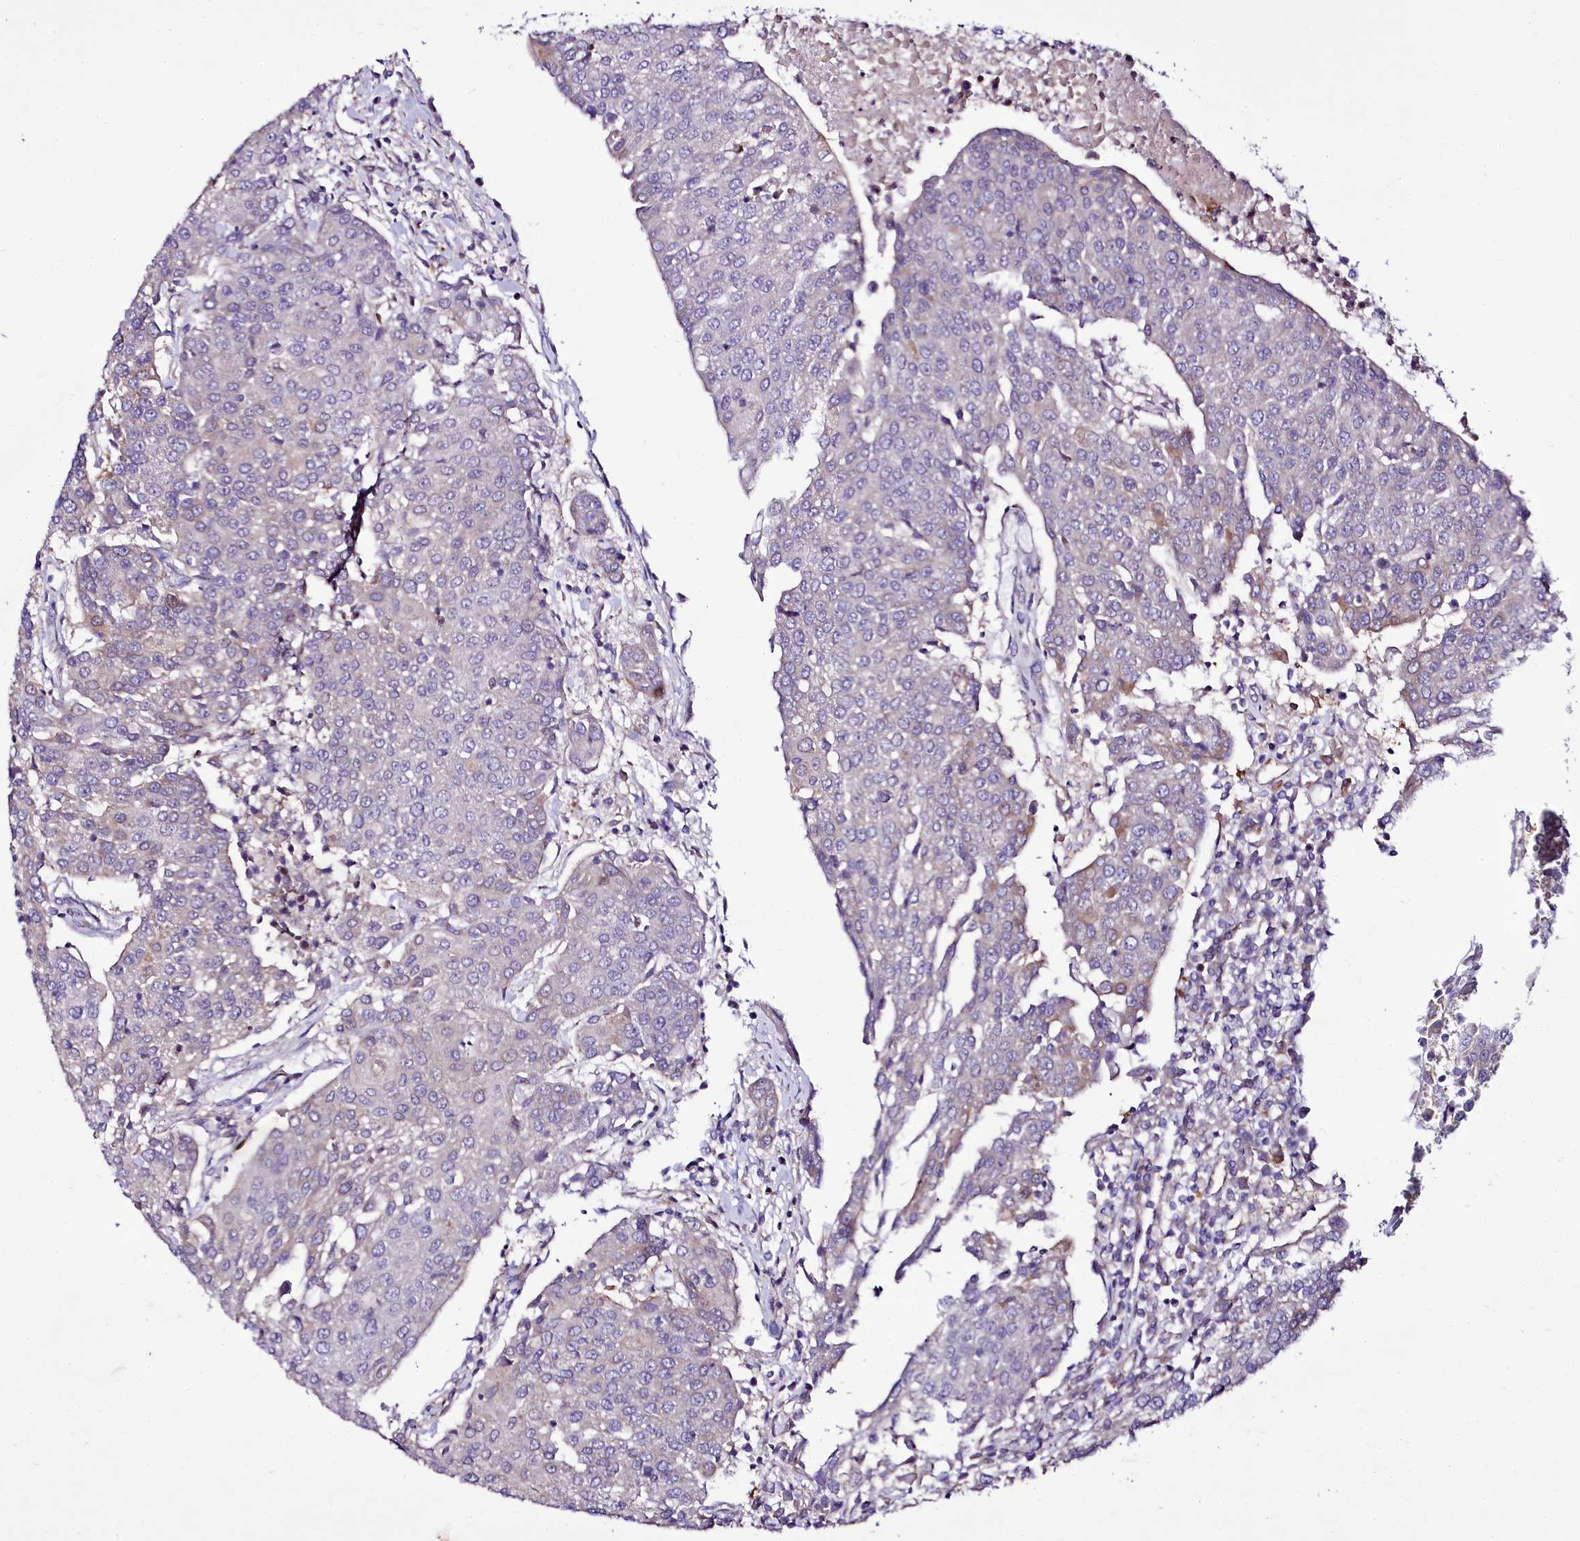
{"staining": {"intensity": "negative", "quantity": "none", "location": "none"}, "tissue": "urothelial cancer", "cell_type": "Tumor cells", "image_type": "cancer", "snomed": [{"axis": "morphology", "description": "Urothelial carcinoma, High grade"}, {"axis": "topography", "description": "Urinary bladder"}], "caption": "Protein analysis of urothelial cancer demonstrates no significant expression in tumor cells.", "gene": "ZC3H12C", "patient": {"sex": "female", "age": 85}}